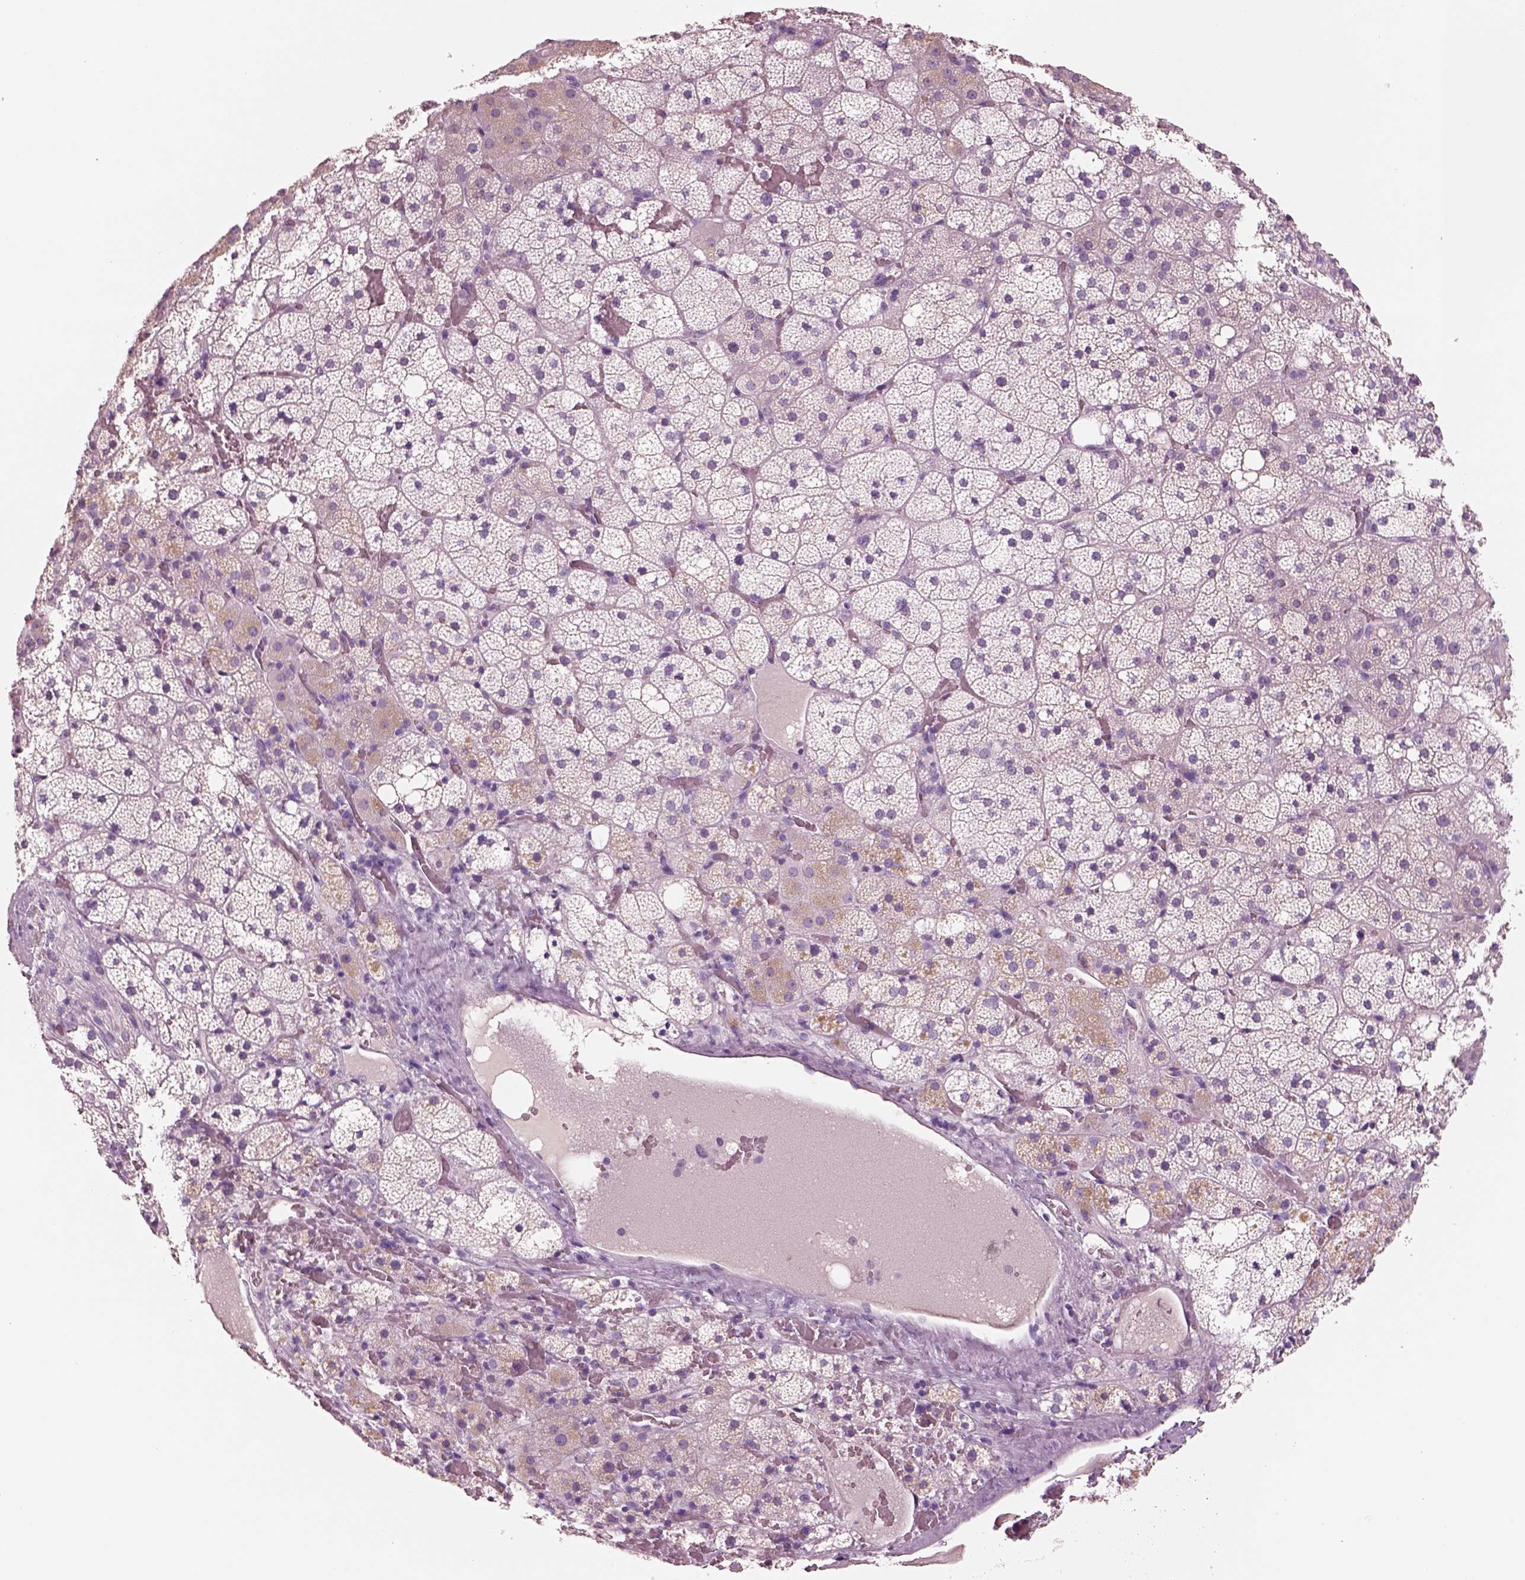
{"staining": {"intensity": "negative", "quantity": "none", "location": "none"}, "tissue": "adrenal gland", "cell_type": "Glandular cells", "image_type": "normal", "snomed": [{"axis": "morphology", "description": "Normal tissue, NOS"}, {"axis": "topography", "description": "Adrenal gland"}], "caption": "A photomicrograph of adrenal gland stained for a protein demonstrates no brown staining in glandular cells.", "gene": "IGLL1", "patient": {"sex": "male", "age": 53}}